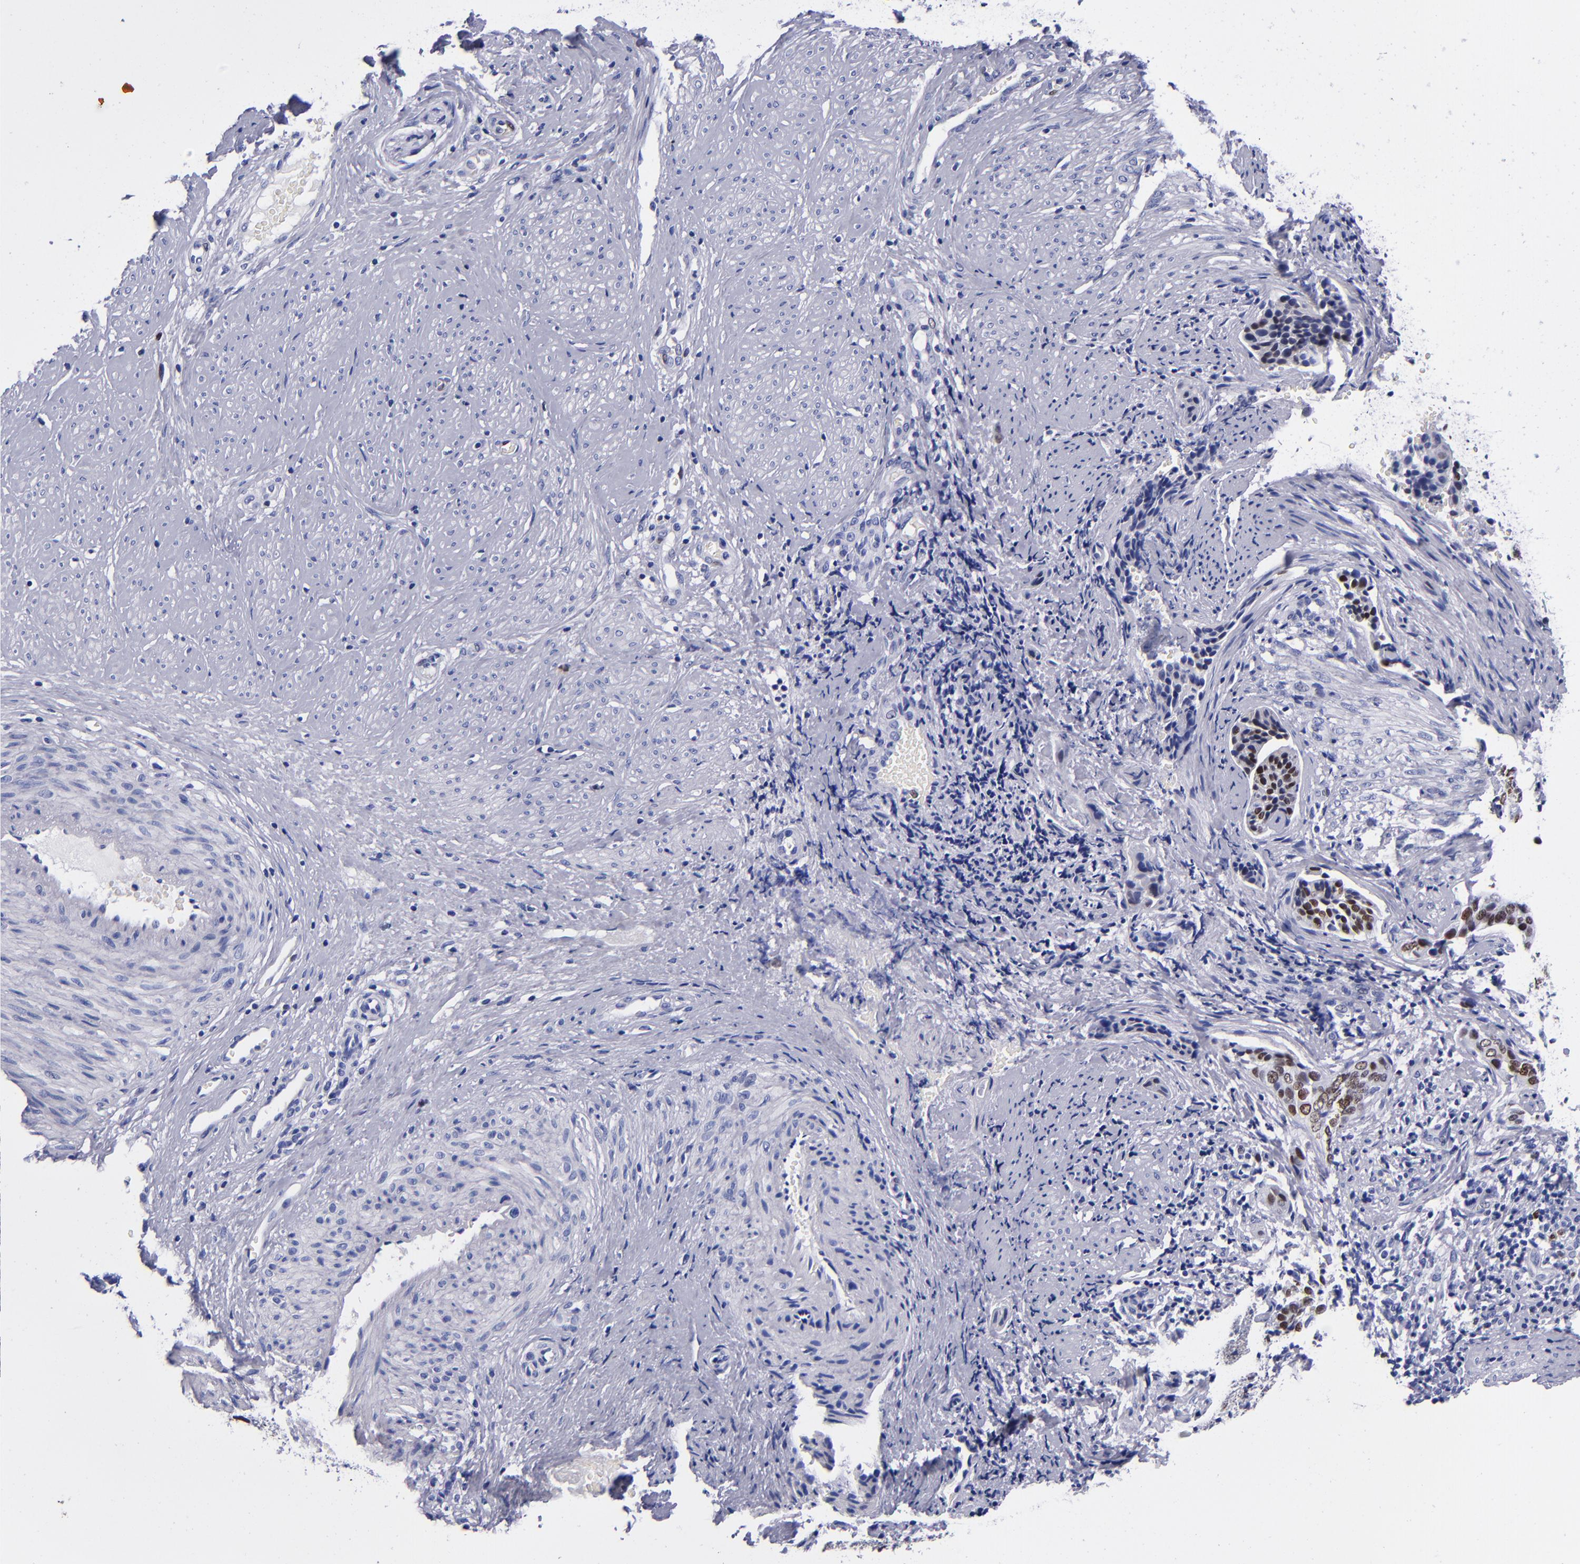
{"staining": {"intensity": "strong", "quantity": "25%-75%", "location": "nuclear"}, "tissue": "cervical cancer", "cell_type": "Tumor cells", "image_type": "cancer", "snomed": [{"axis": "morphology", "description": "Squamous cell carcinoma, NOS"}, {"axis": "topography", "description": "Cervix"}], "caption": "Strong nuclear protein staining is identified in about 25%-75% of tumor cells in cervical cancer (squamous cell carcinoma).", "gene": "MCM7", "patient": {"sex": "female", "age": 31}}